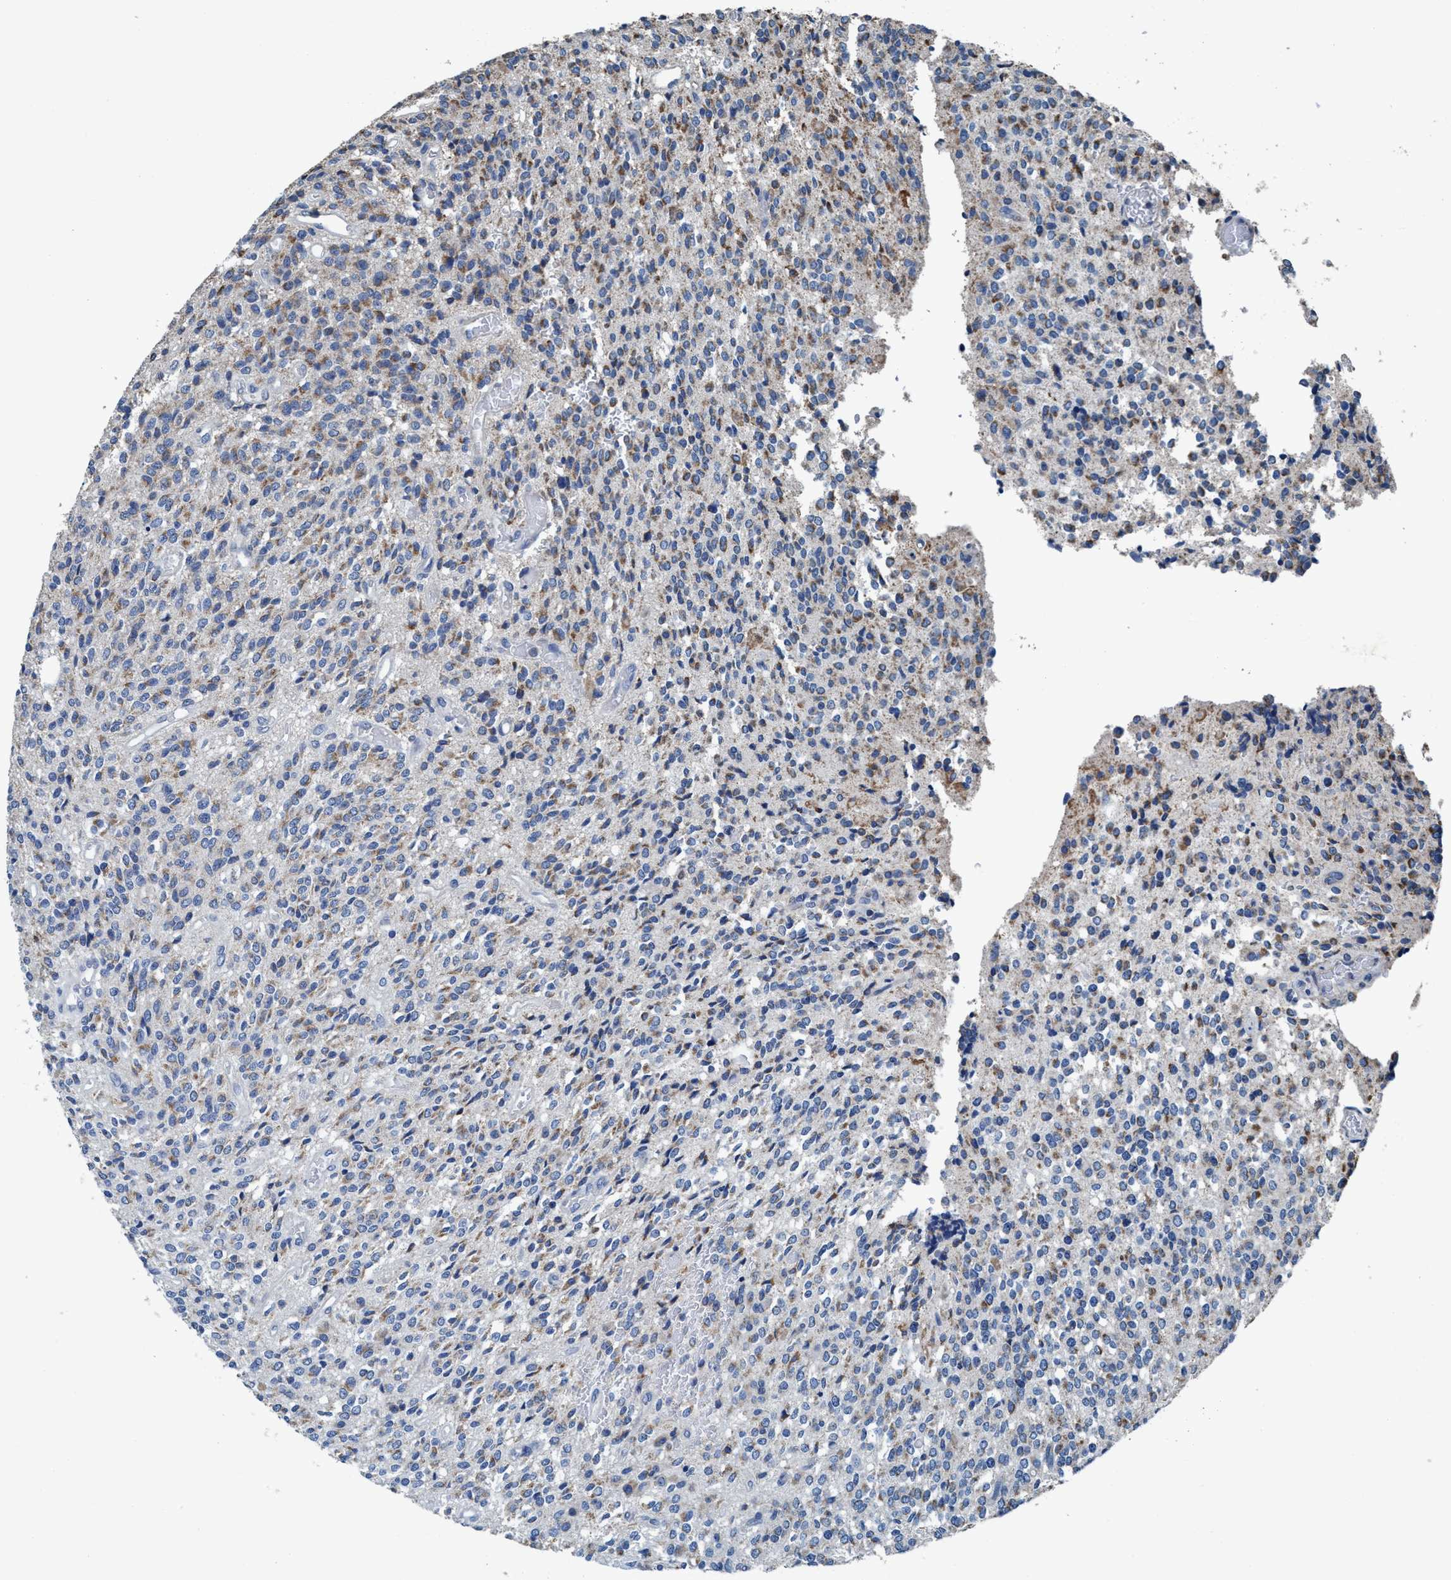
{"staining": {"intensity": "moderate", "quantity": "25%-75%", "location": "cytoplasmic/membranous"}, "tissue": "glioma", "cell_type": "Tumor cells", "image_type": "cancer", "snomed": [{"axis": "morphology", "description": "Glioma, malignant, High grade"}, {"axis": "topography", "description": "Brain"}], "caption": "A brown stain shows moderate cytoplasmic/membranous positivity of a protein in glioma tumor cells. Nuclei are stained in blue.", "gene": "ANKFN1", "patient": {"sex": "male", "age": 34}}